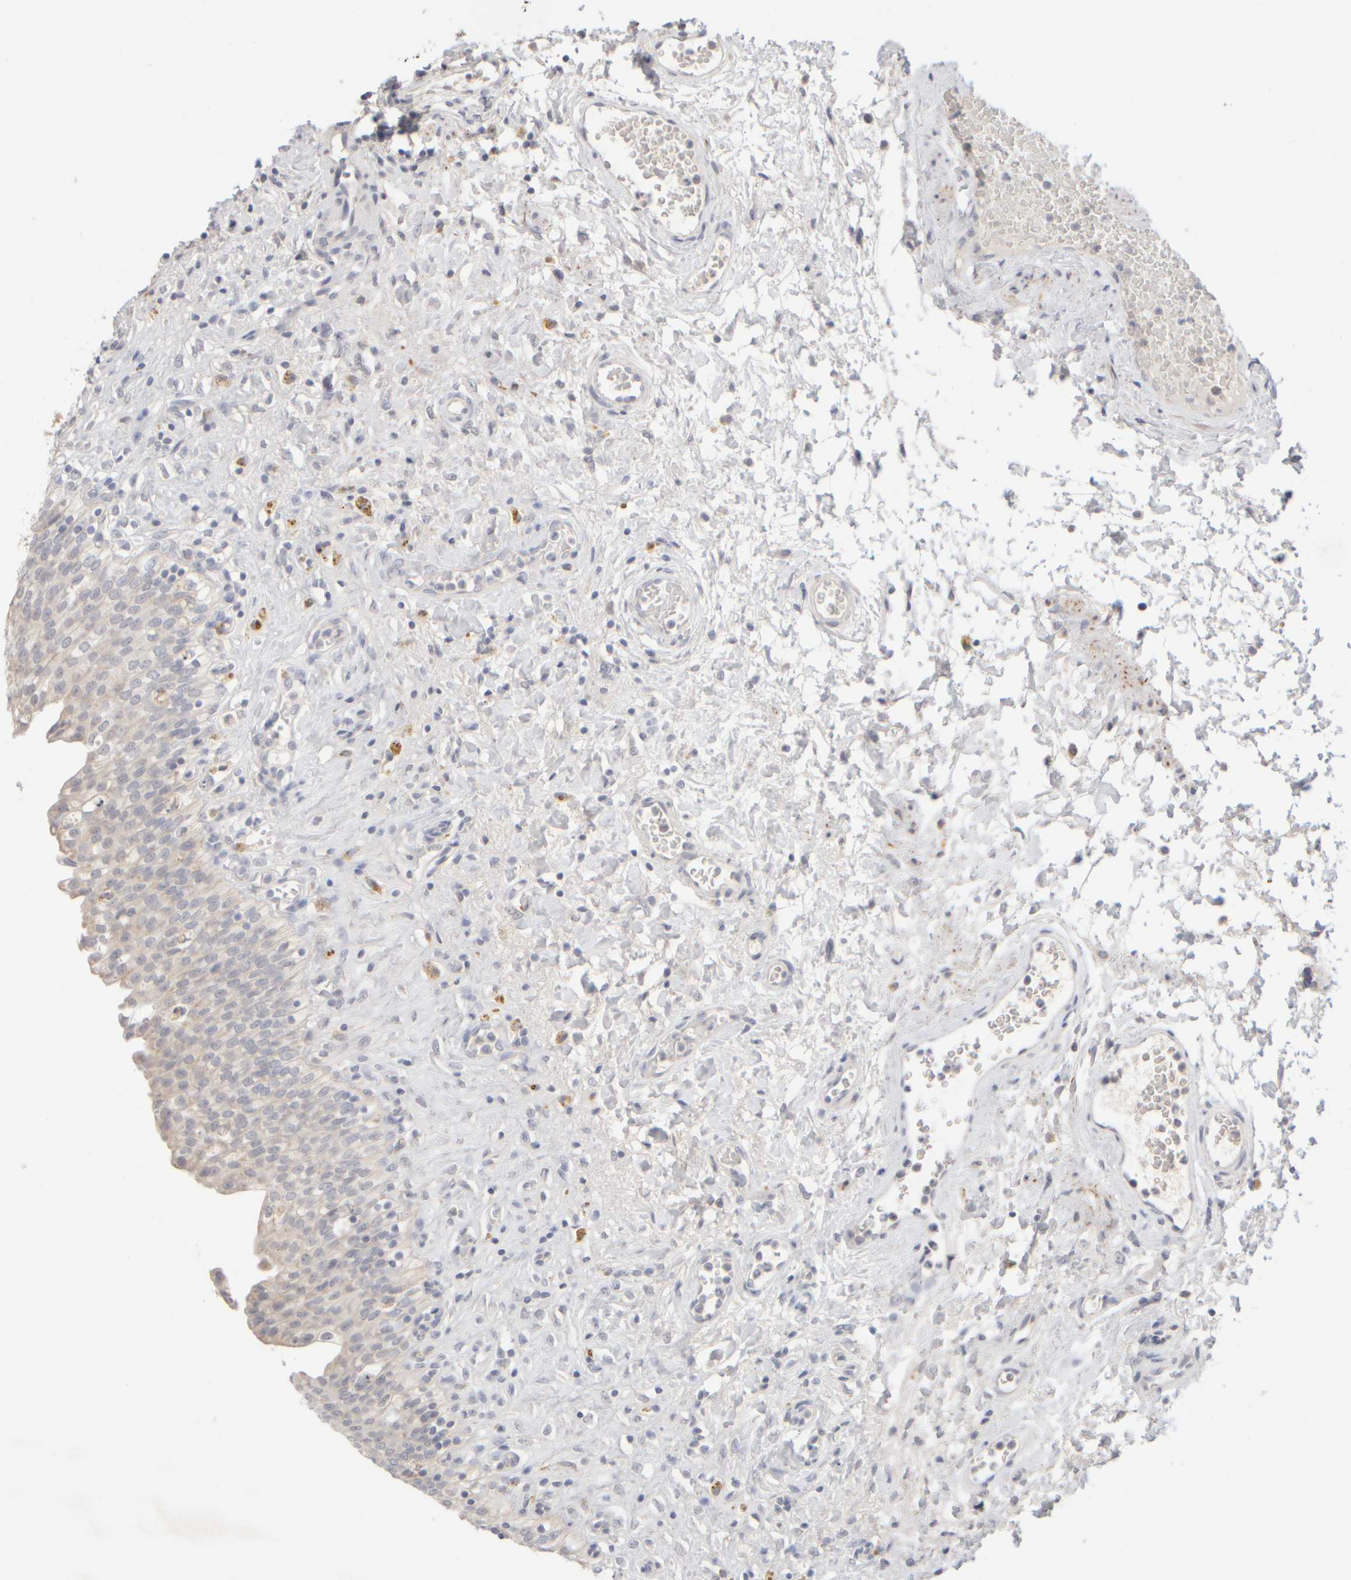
{"staining": {"intensity": "negative", "quantity": "none", "location": "none"}, "tissue": "urinary bladder", "cell_type": "Urothelial cells", "image_type": "normal", "snomed": [{"axis": "morphology", "description": "Urothelial carcinoma, High grade"}, {"axis": "topography", "description": "Urinary bladder"}], "caption": "IHC of unremarkable human urinary bladder displays no expression in urothelial cells.", "gene": "ZNF112", "patient": {"sex": "male", "age": 46}}